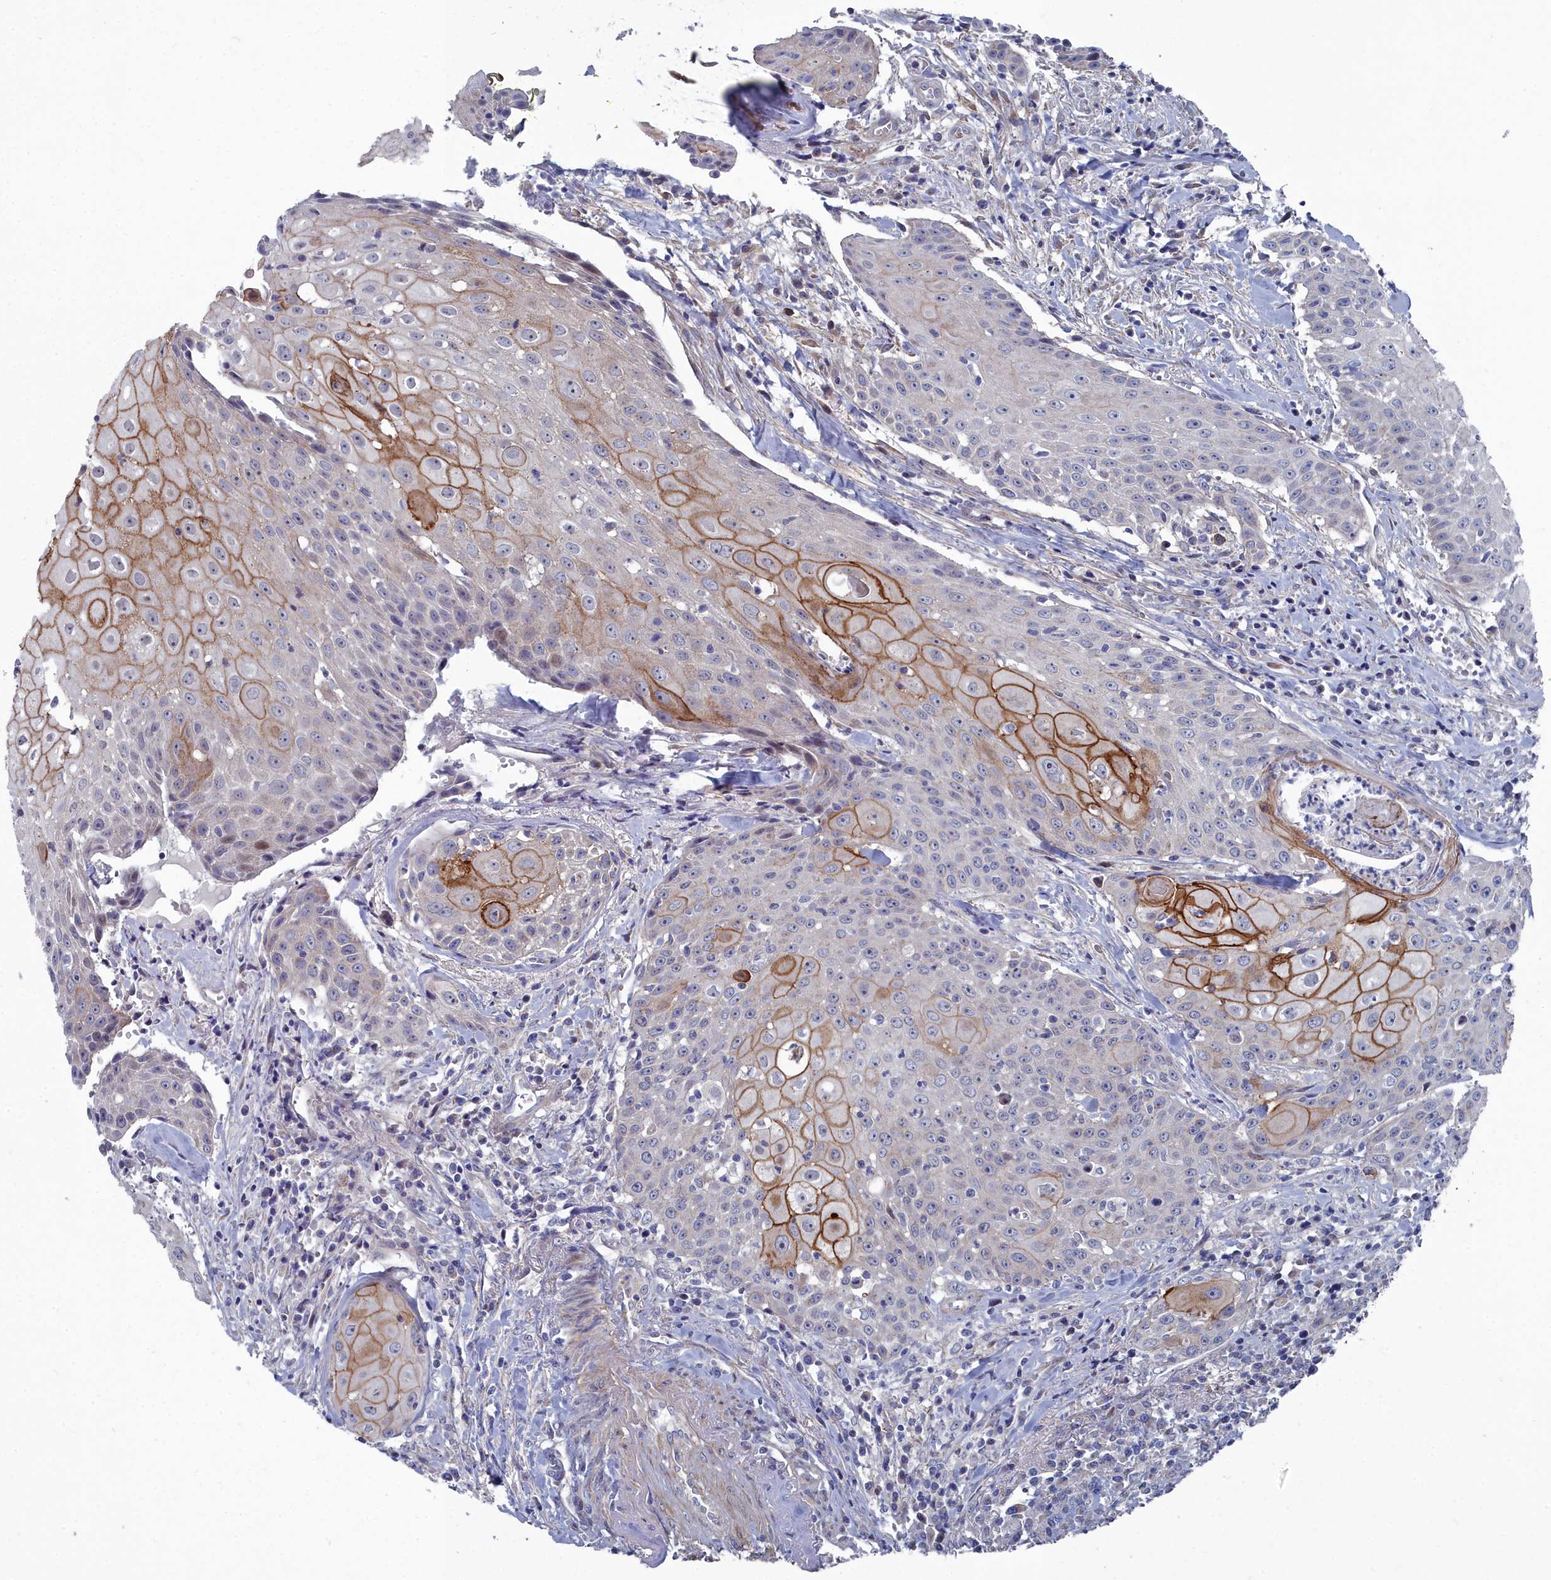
{"staining": {"intensity": "strong", "quantity": "<25%", "location": "cytoplasmic/membranous"}, "tissue": "head and neck cancer", "cell_type": "Tumor cells", "image_type": "cancer", "snomed": [{"axis": "morphology", "description": "Squamous cell carcinoma, NOS"}, {"axis": "topography", "description": "Oral tissue"}, {"axis": "topography", "description": "Head-Neck"}], "caption": "Head and neck cancer stained with DAB immunohistochemistry (IHC) shows medium levels of strong cytoplasmic/membranous expression in approximately <25% of tumor cells.", "gene": "SHISAL2A", "patient": {"sex": "female", "age": 82}}